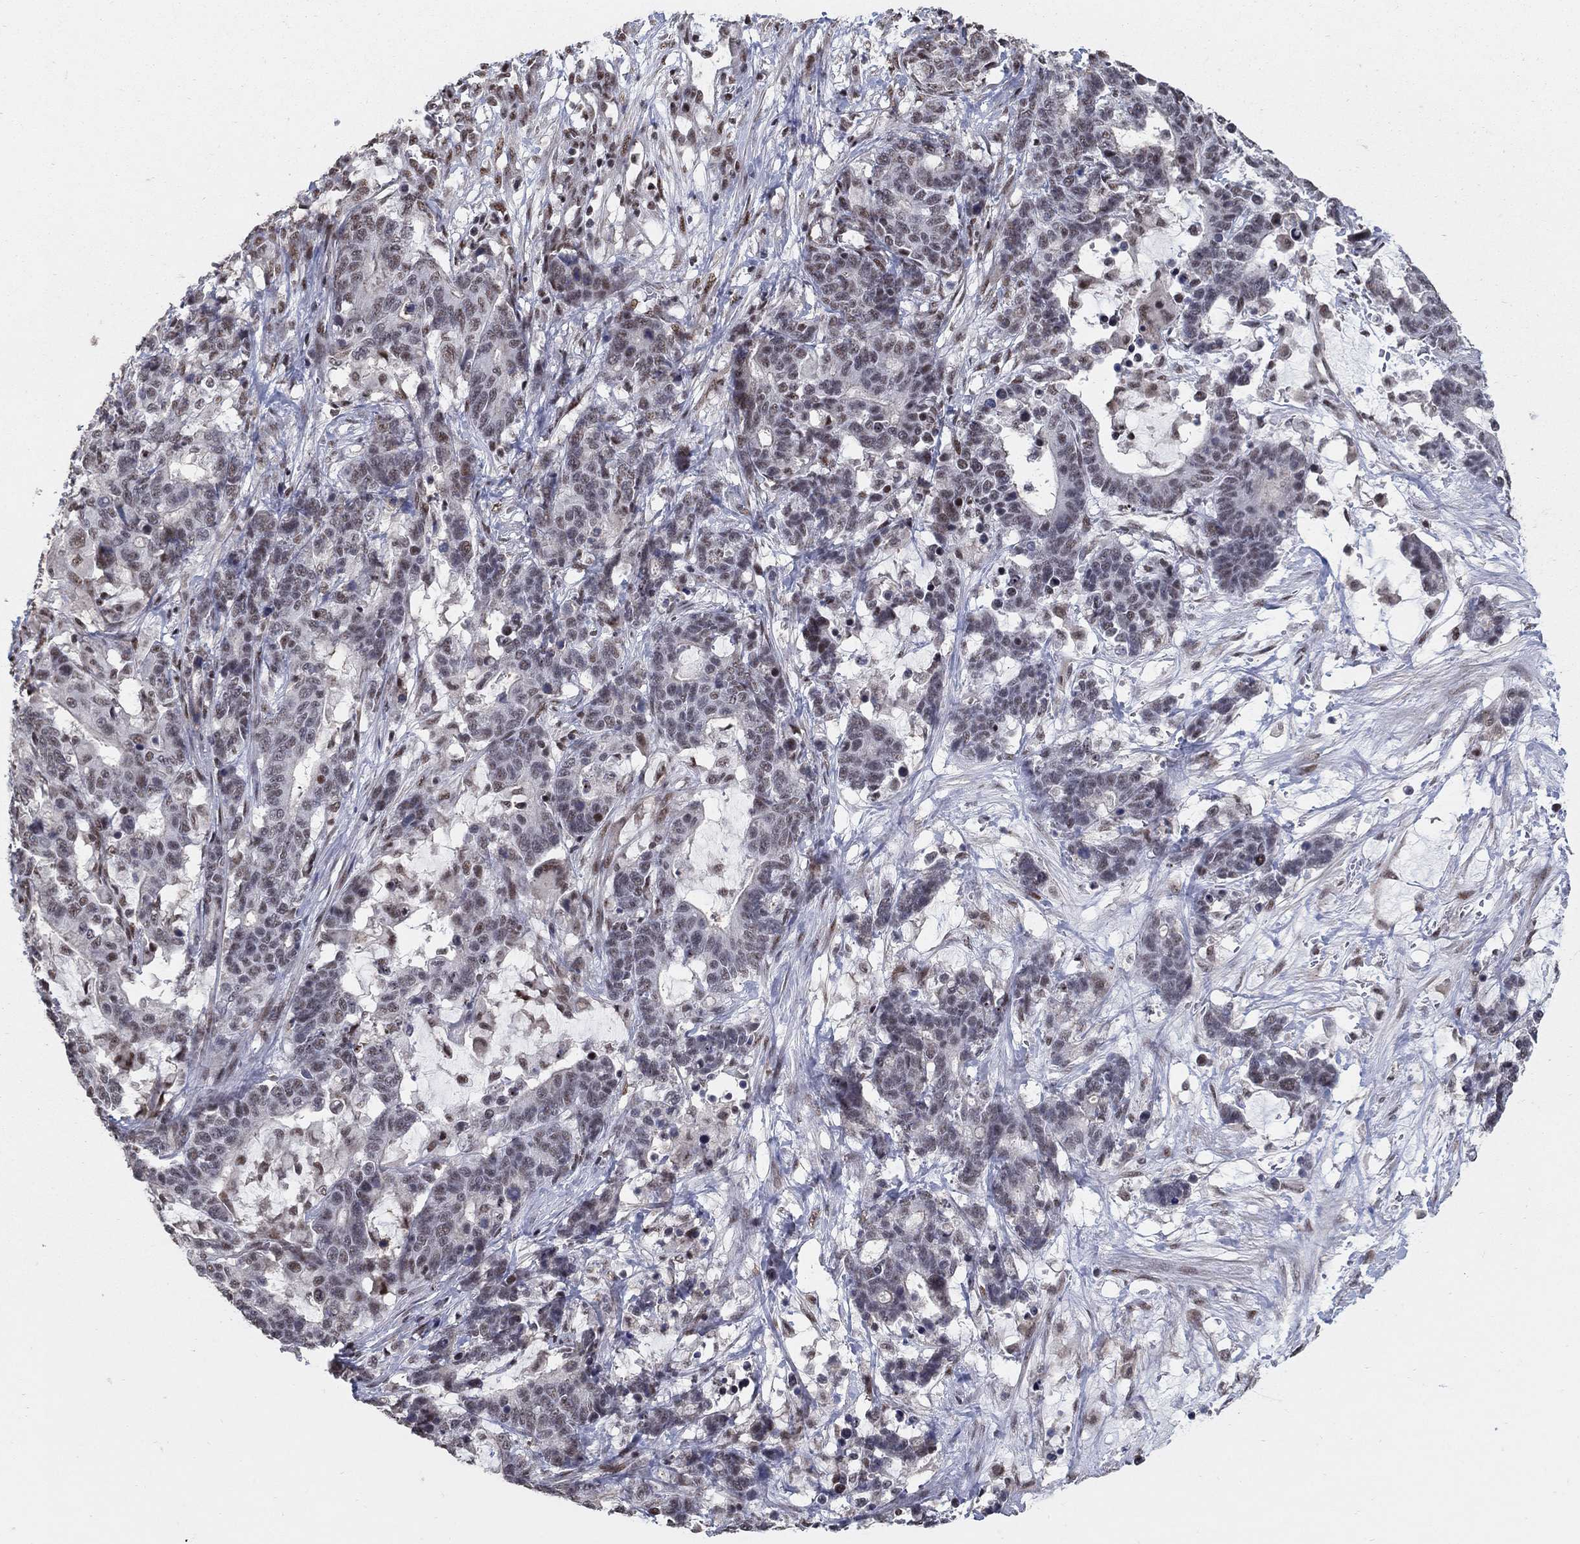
{"staining": {"intensity": "weak", "quantity": "<25%", "location": "nuclear"}, "tissue": "stomach cancer", "cell_type": "Tumor cells", "image_type": "cancer", "snomed": [{"axis": "morphology", "description": "Normal tissue, NOS"}, {"axis": "morphology", "description": "Adenocarcinoma, NOS"}, {"axis": "topography", "description": "Stomach"}], "caption": "Immunohistochemistry (IHC) of human adenocarcinoma (stomach) shows no staining in tumor cells.", "gene": "PNISR", "patient": {"sex": "female", "age": 64}}